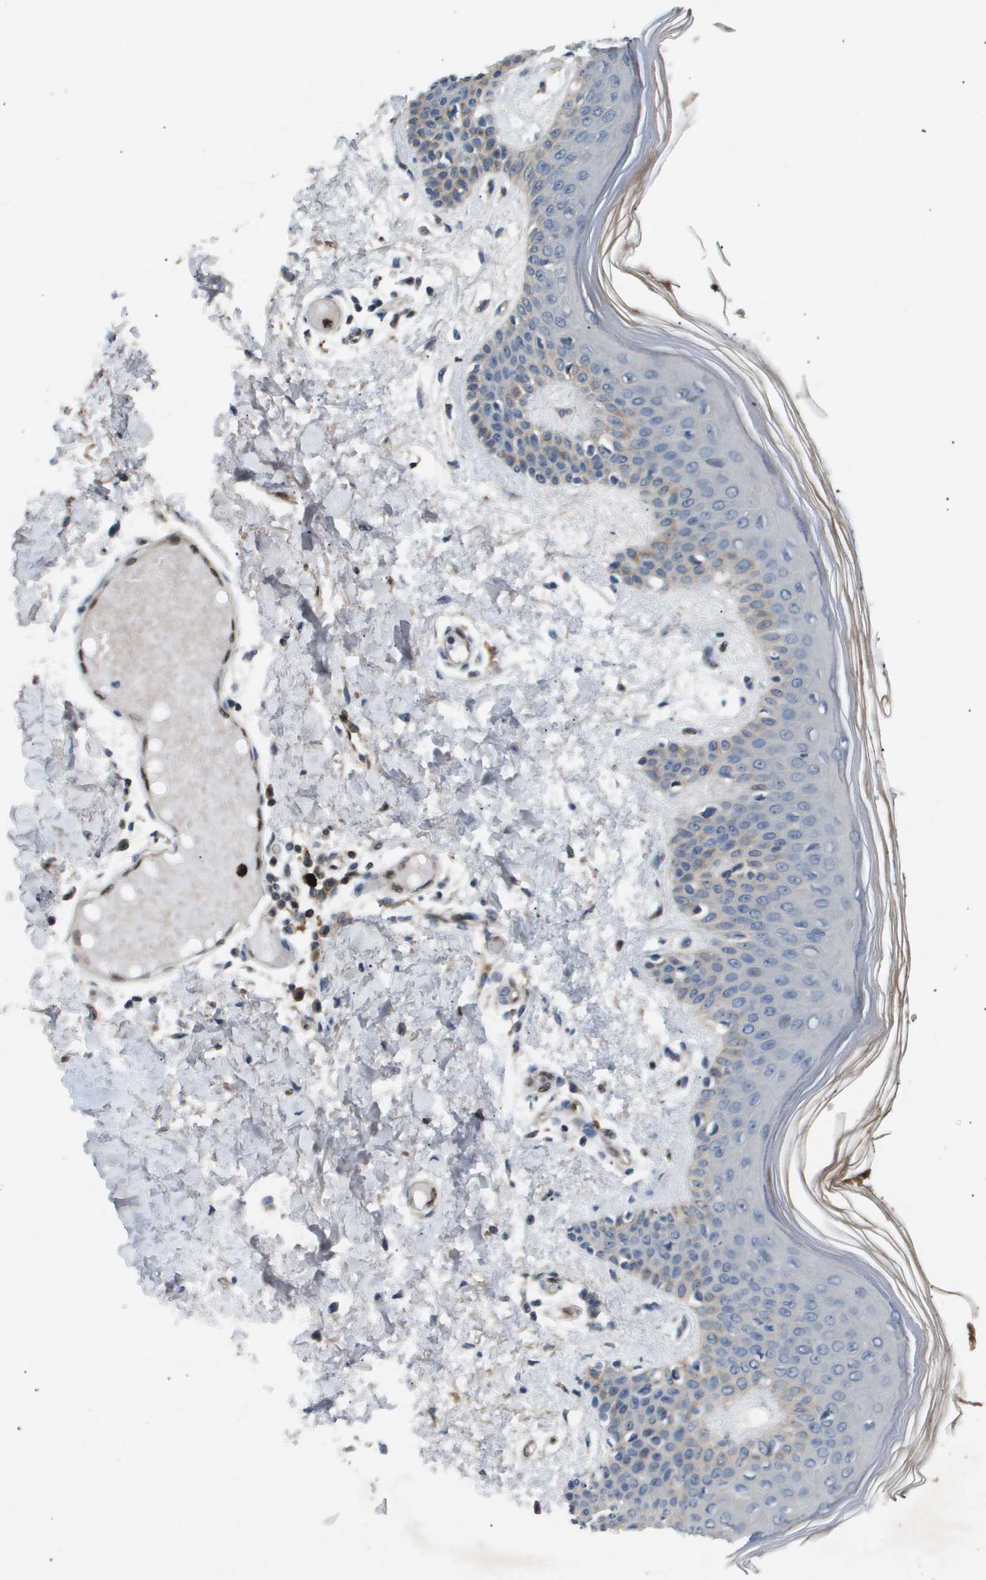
{"staining": {"intensity": "weak", "quantity": ">75%", "location": "cytoplasmic/membranous"}, "tissue": "skin", "cell_type": "Fibroblasts", "image_type": "normal", "snomed": [{"axis": "morphology", "description": "Normal tissue, NOS"}, {"axis": "topography", "description": "Skin"}], "caption": "Immunohistochemistry of normal human skin exhibits low levels of weak cytoplasmic/membranous positivity in approximately >75% of fibroblasts.", "gene": "ERG", "patient": {"sex": "male", "age": 53}}